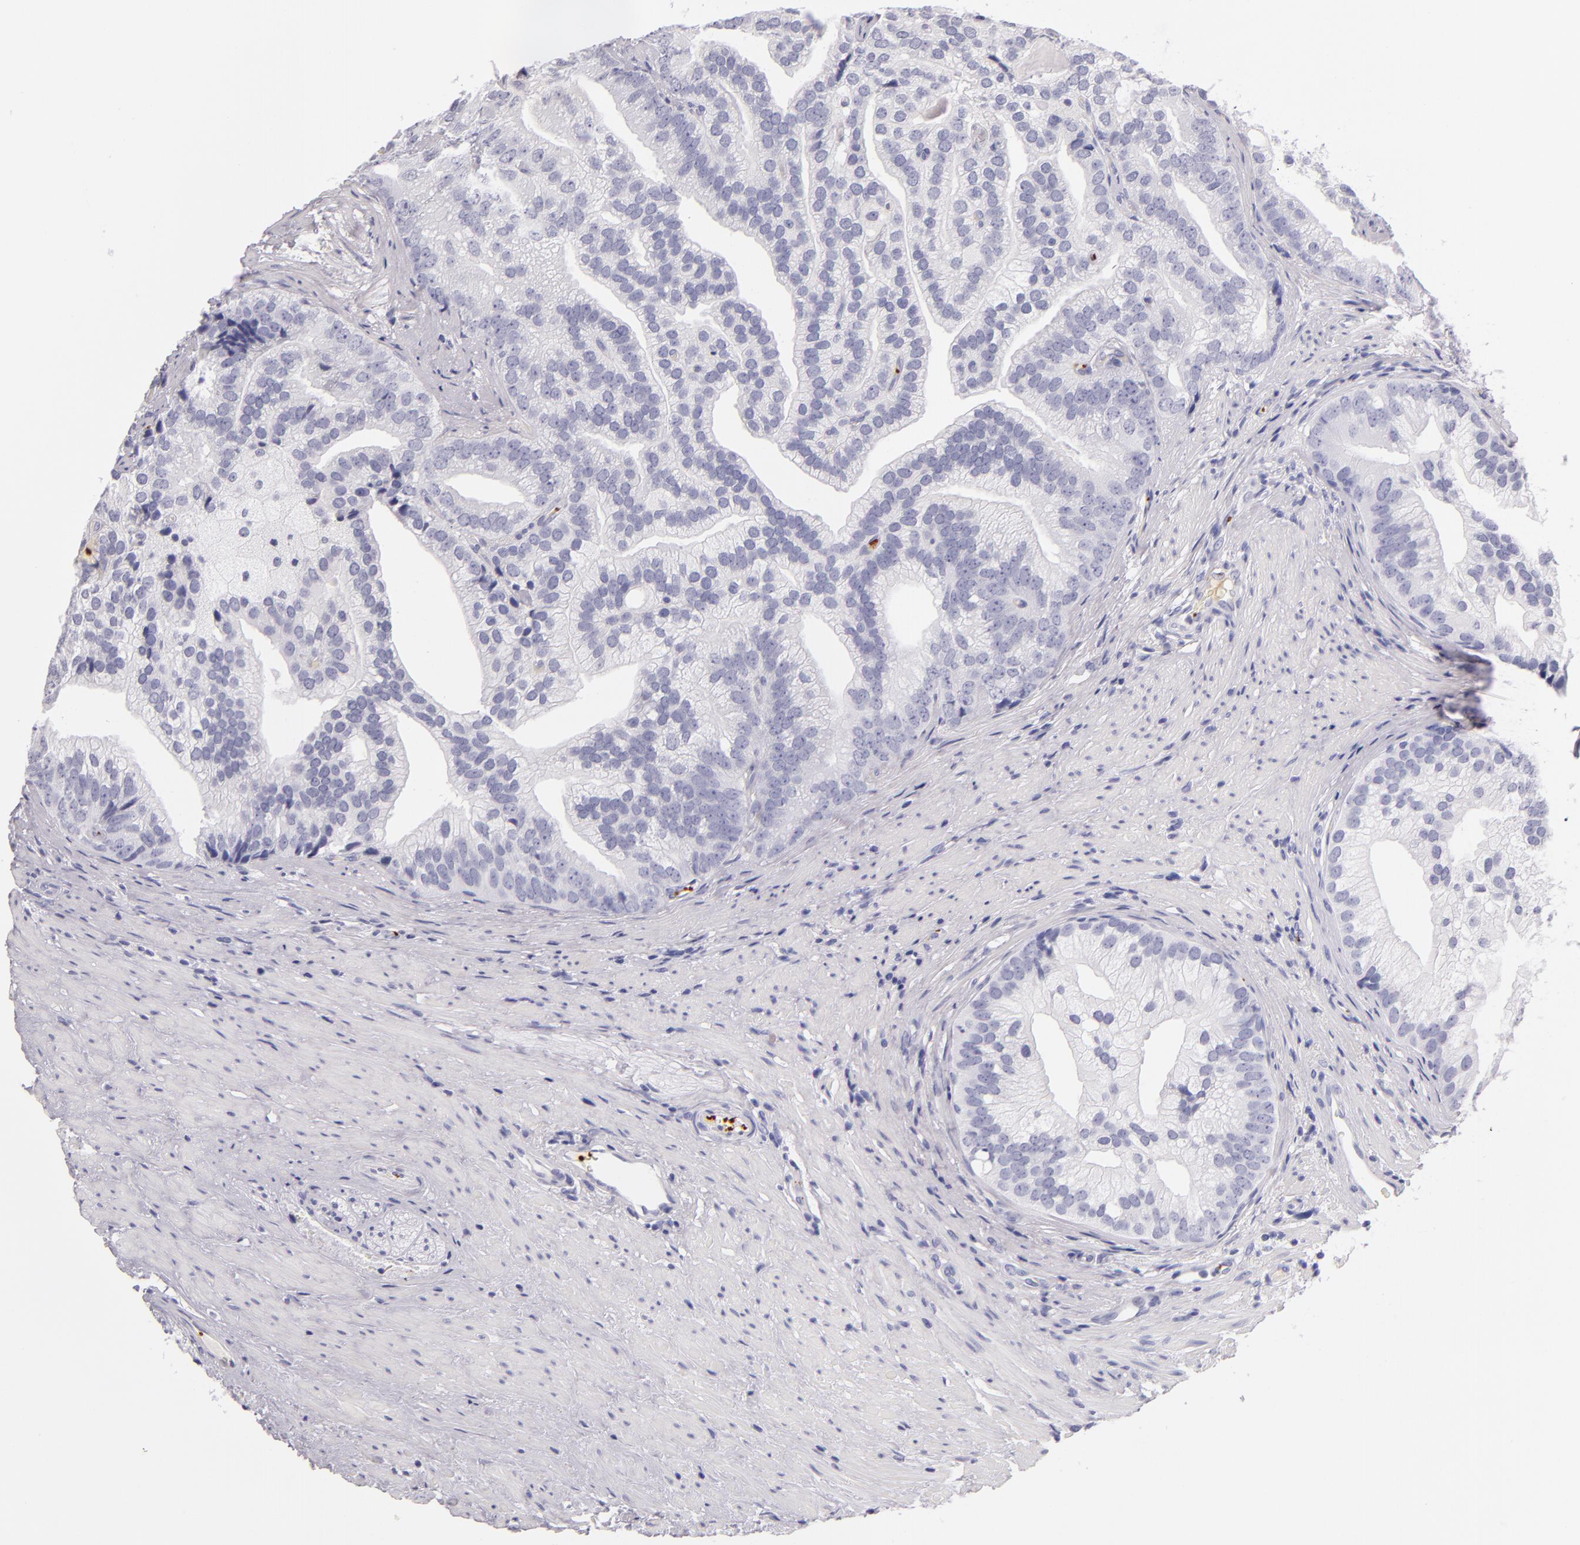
{"staining": {"intensity": "negative", "quantity": "none", "location": "none"}, "tissue": "prostate cancer", "cell_type": "Tumor cells", "image_type": "cancer", "snomed": [{"axis": "morphology", "description": "Adenocarcinoma, Low grade"}, {"axis": "topography", "description": "Prostate"}], "caption": "Tumor cells show no significant protein positivity in low-grade adenocarcinoma (prostate). The staining was performed using DAB (3,3'-diaminobenzidine) to visualize the protein expression in brown, while the nuclei were stained in blue with hematoxylin (Magnification: 20x).", "gene": "GP1BA", "patient": {"sex": "male", "age": 71}}